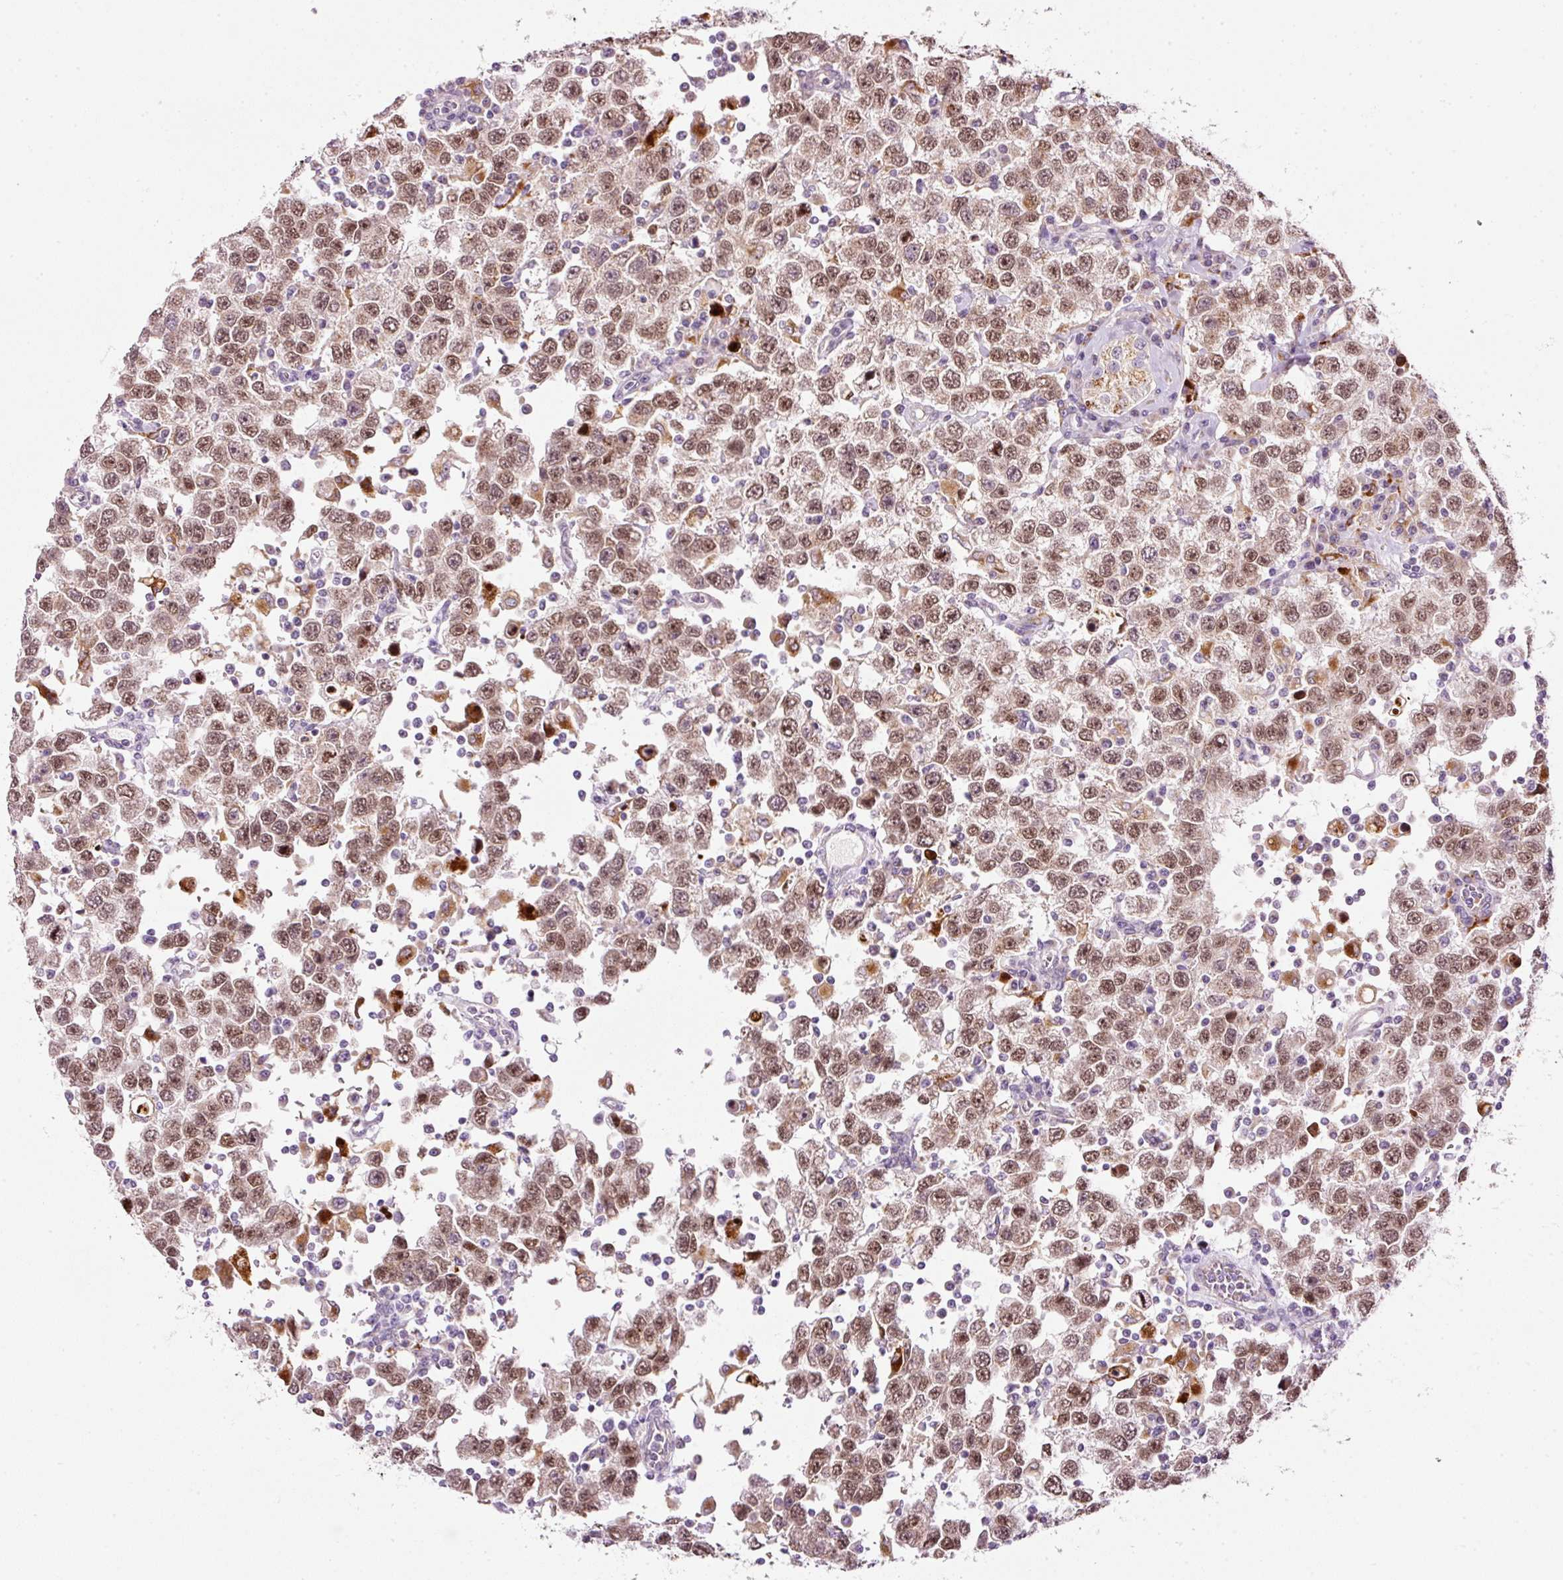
{"staining": {"intensity": "moderate", "quantity": ">75%", "location": "cytoplasmic/membranous,nuclear"}, "tissue": "testis cancer", "cell_type": "Tumor cells", "image_type": "cancer", "snomed": [{"axis": "morphology", "description": "Seminoma, NOS"}, {"axis": "topography", "description": "Testis"}], "caption": "Immunohistochemical staining of testis cancer shows moderate cytoplasmic/membranous and nuclear protein staining in about >75% of tumor cells. Nuclei are stained in blue.", "gene": "ZNF639", "patient": {"sex": "male", "age": 41}}